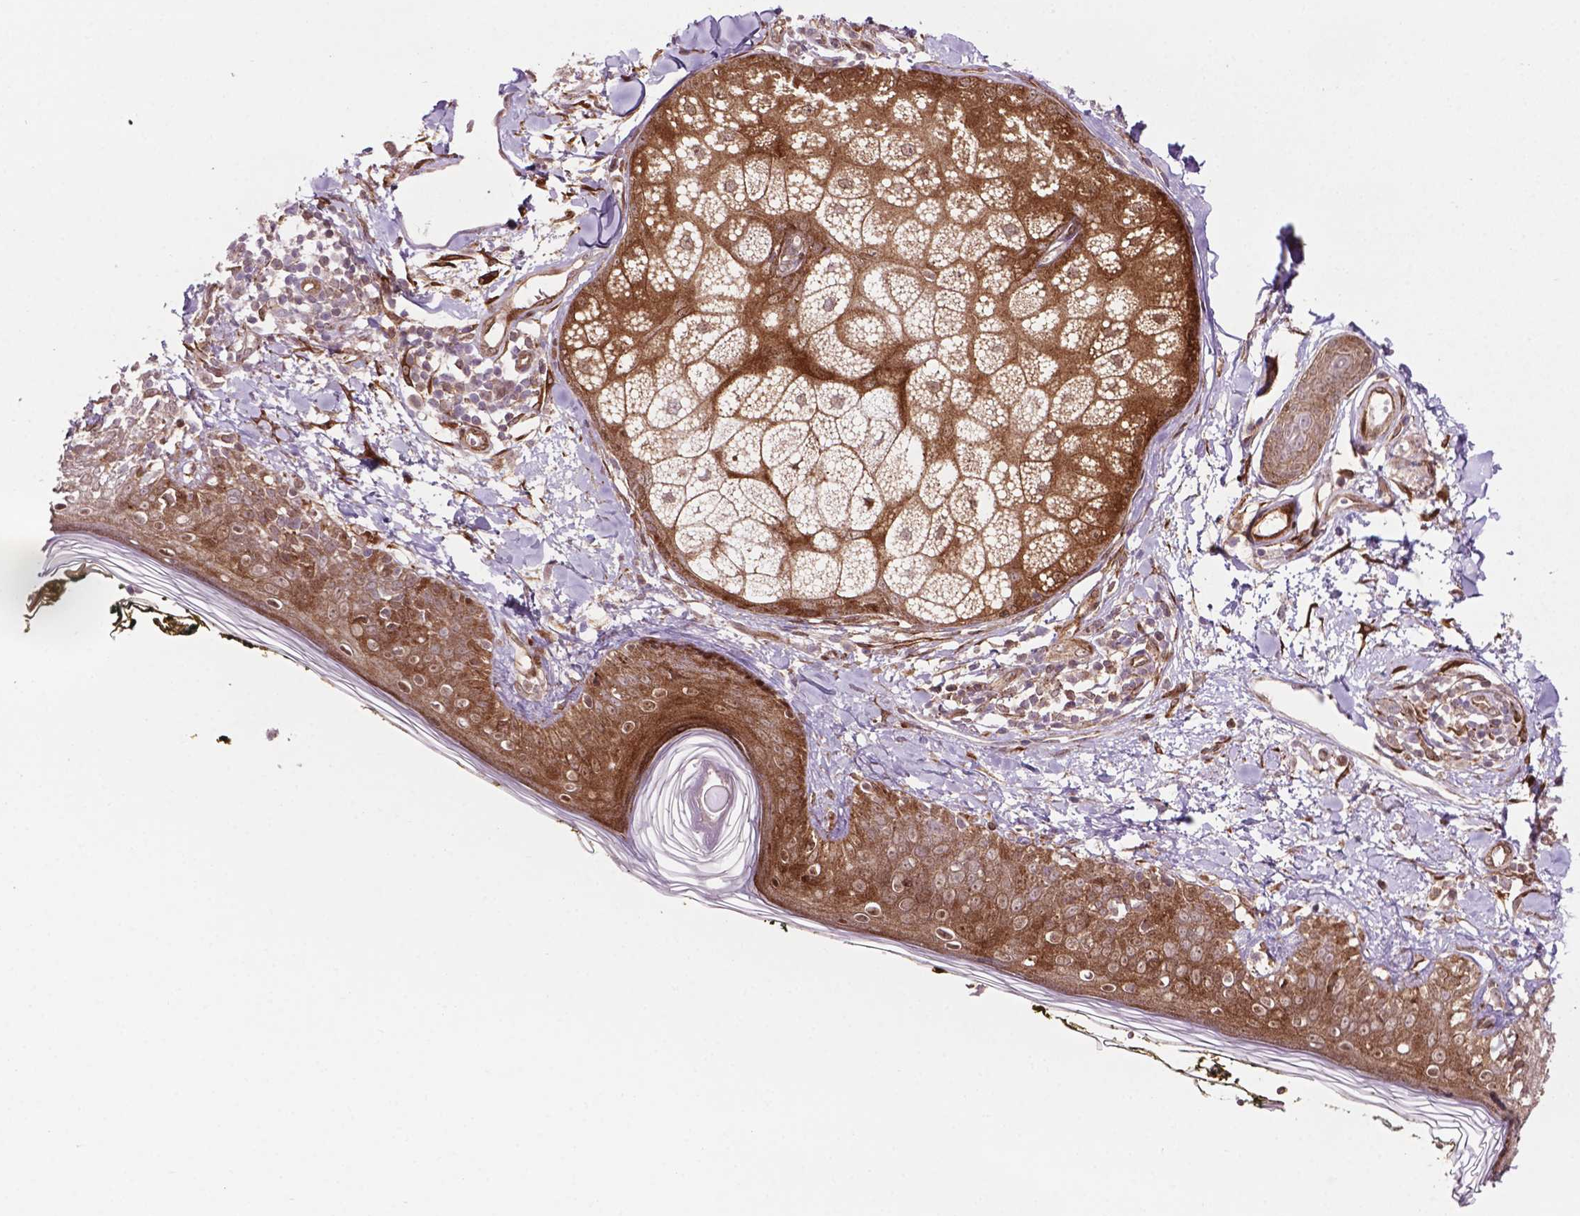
{"staining": {"intensity": "strong", "quantity": ">75%", "location": "cytoplasmic/membranous"}, "tissue": "skin", "cell_type": "Fibroblasts", "image_type": "normal", "snomed": [{"axis": "morphology", "description": "Normal tissue, NOS"}, {"axis": "topography", "description": "Skin"}], "caption": "Immunohistochemistry staining of benign skin, which displays high levels of strong cytoplasmic/membranous expression in approximately >75% of fibroblasts indicating strong cytoplasmic/membranous protein positivity. The staining was performed using DAB (3,3'-diaminobenzidine) (brown) for protein detection and nuclei were counterstained in hematoxylin (blue).", "gene": "LDHA", "patient": {"sex": "male", "age": 76}}